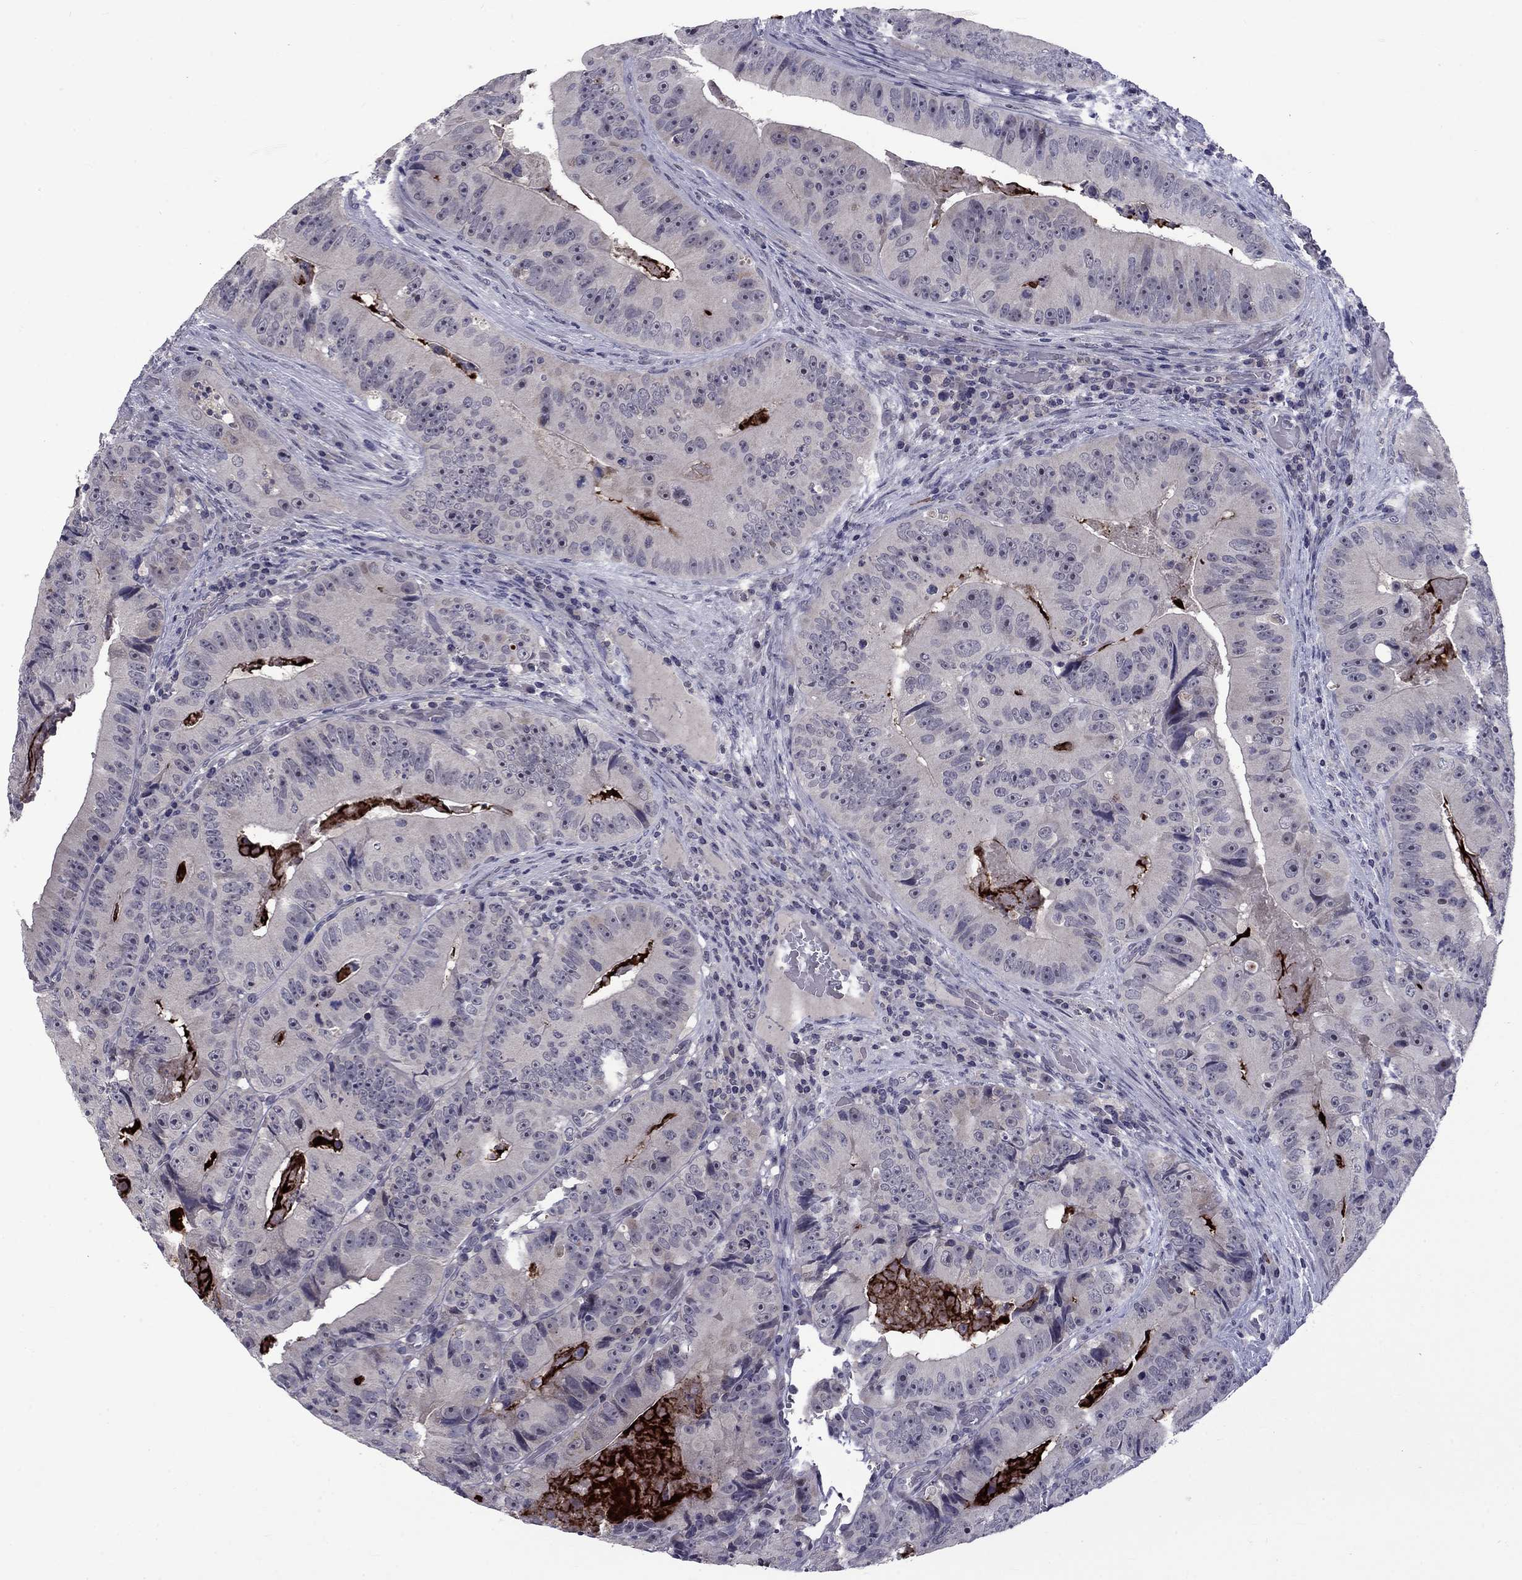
{"staining": {"intensity": "negative", "quantity": "none", "location": "none"}, "tissue": "colorectal cancer", "cell_type": "Tumor cells", "image_type": "cancer", "snomed": [{"axis": "morphology", "description": "Adenocarcinoma, NOS"}, {"axis": "topography", "description": "Colon"}], "caption": "This micrograph is of adenocarcinoma (colorectal) stained with IHC to label a protein in brown with the nuclei are counter-stained blue. There is no expression in tumor cells.", "gene": "SNTA1", "patient": {"sex": "female", "age": 86}}